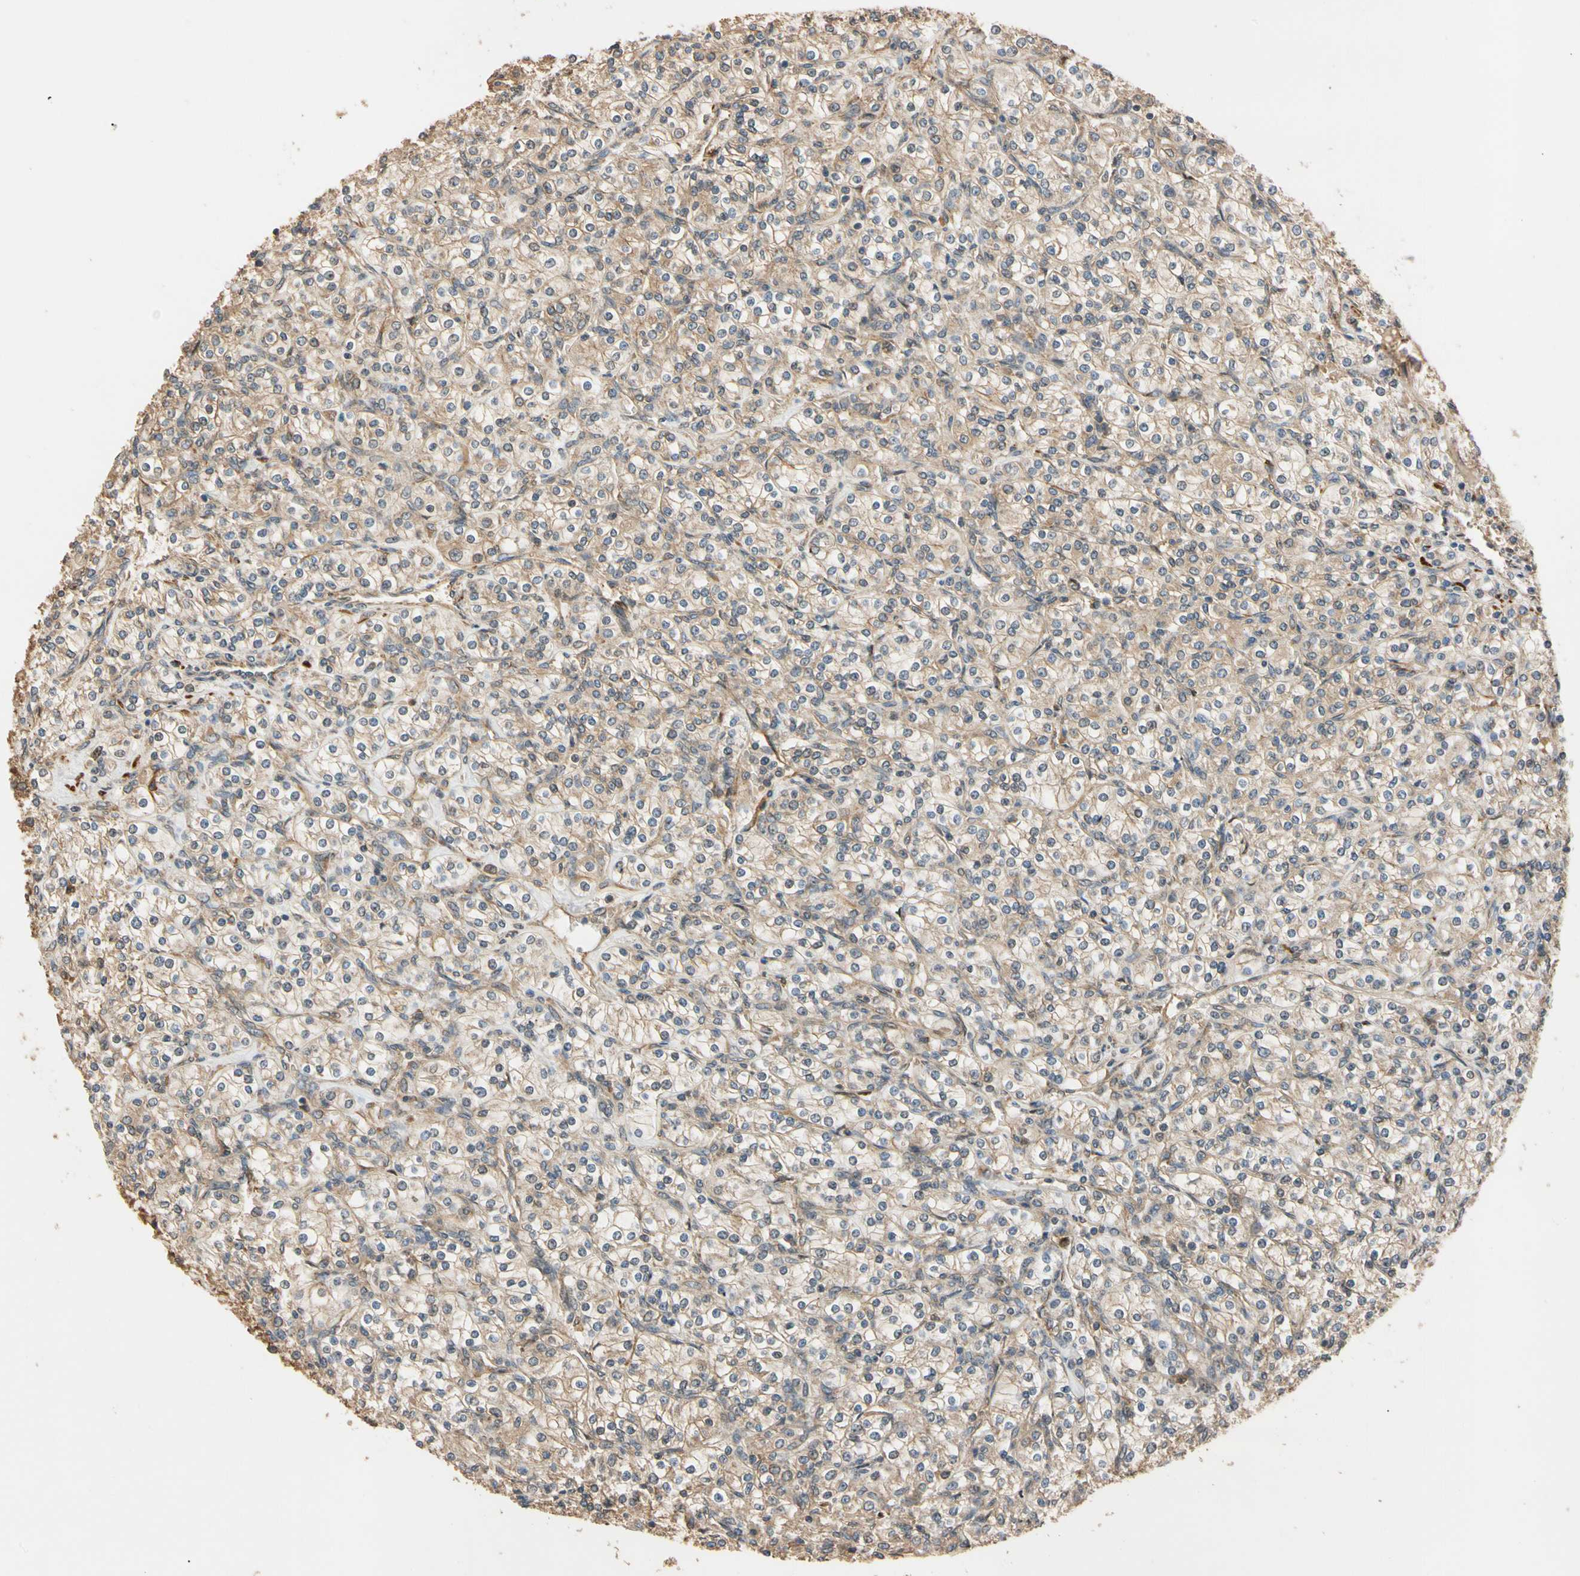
{"staining": {"intensity": "weak", "quantity": ">75%", "location": "cytoplasmic/membranous"}, "tissue": "renal cancer", "cell_type": "Tumor cells", "image_type": "cancer", "snomed": [{"axis": "morphology", "description": "Adenocarcinoma, NOS"}, {"axis": "topography", "description": "Kidney"}], "caption": "Tumor cells exhibit low levels of weak cytoplasmic/membranous expression in approximately >75% of cells in renal adenocarcinoma.", "gene": "MGRN1", "patient": {"sex": "male", "age": 77}}